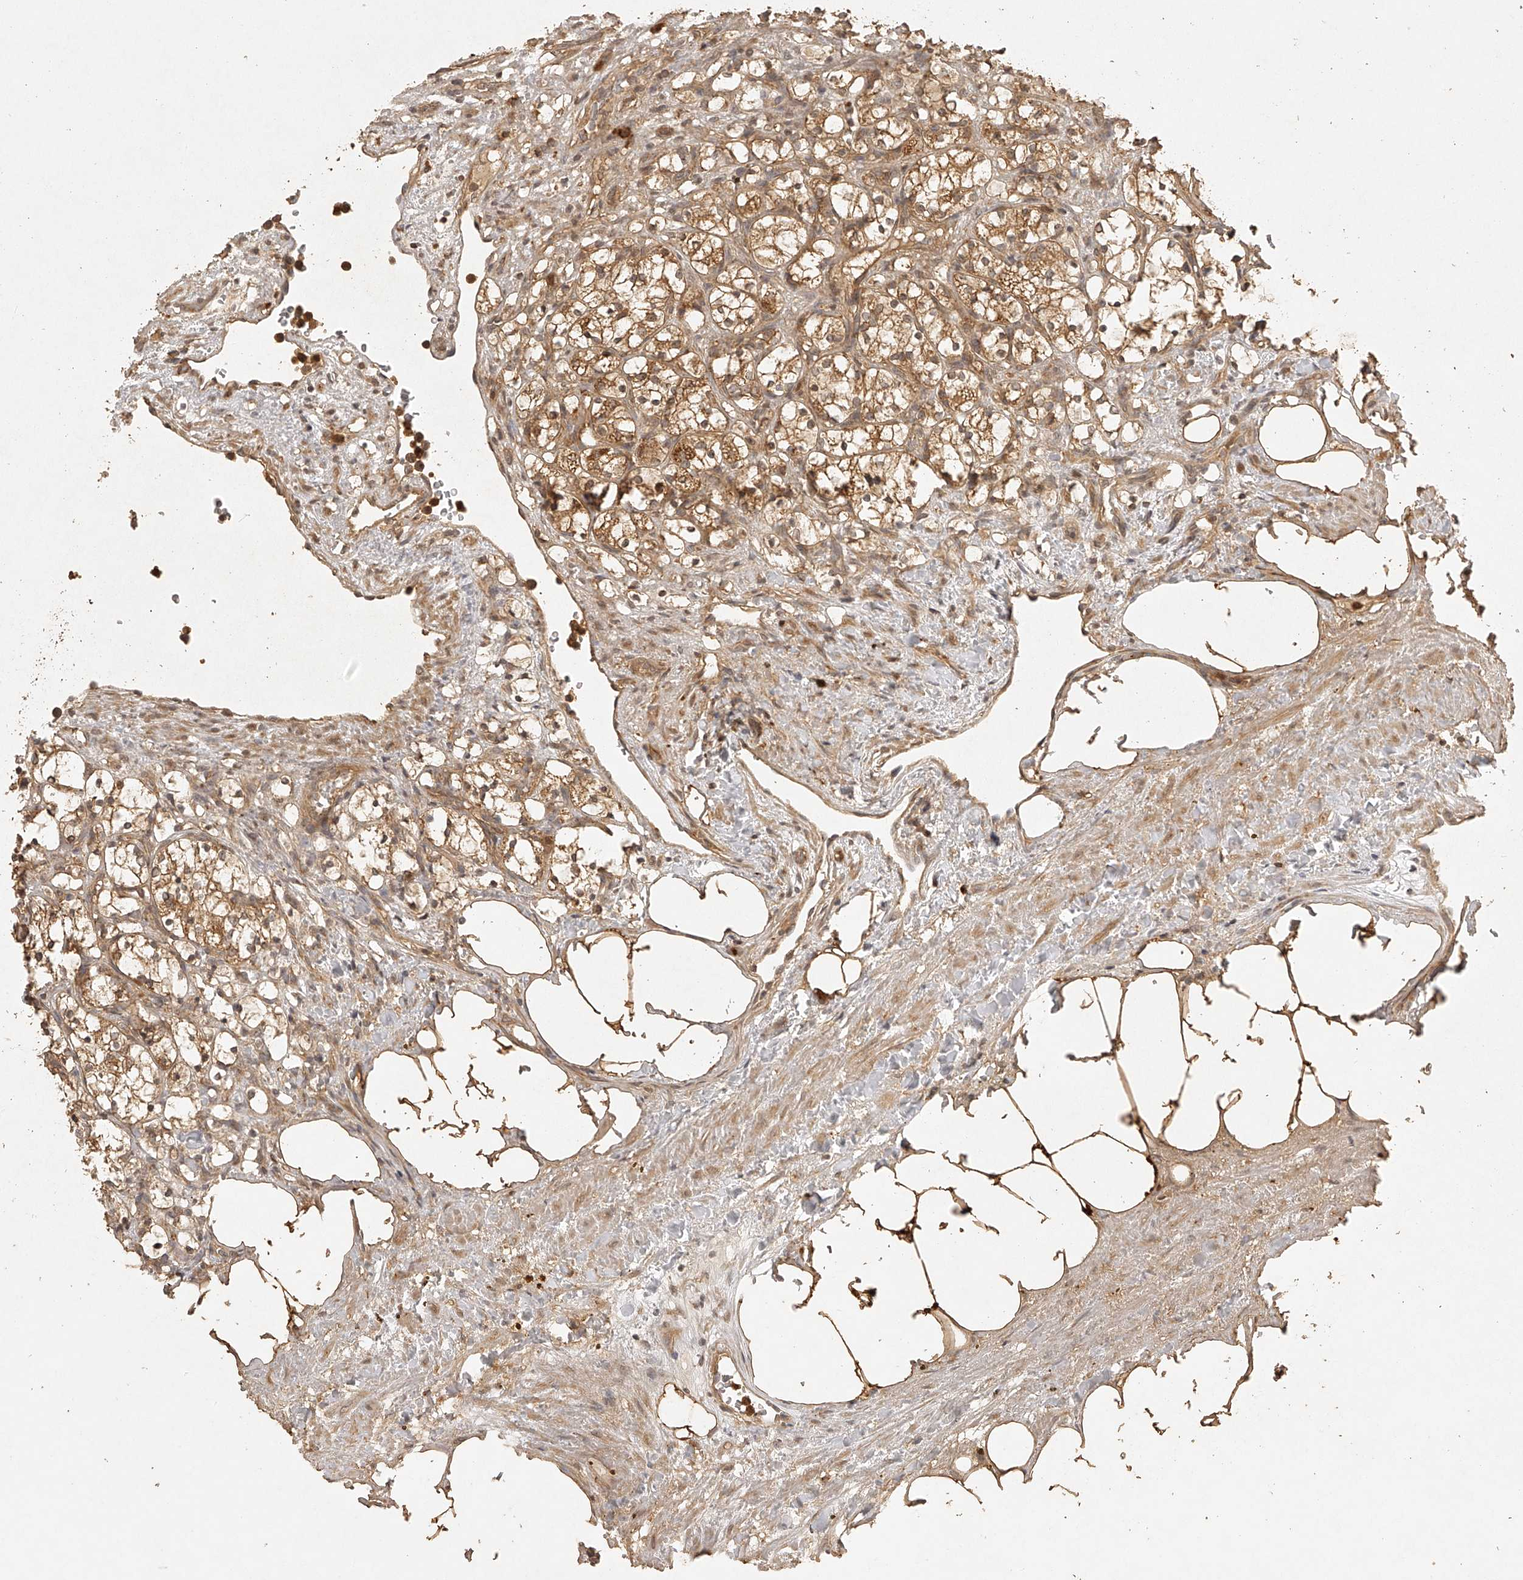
{"staining": {"intensity": "moderate", "quantity": ">75%", "location": "cytoplasmic/membranous"}, "tissue": "renal cancer", "cell_type": "Tumor cells", "image_type": "cancer", "snomed": [{"axis": "morphology", "description": "Adenocarcinoma, NOS"}, {"axis": "topography", "description": "Kidney"}], "caption": "Immunohistochemistry (IHC) (DAB) staining of human adenocarcinoma (renal) demonstrates moderate cytoplasmic/membranous protein positivity in approximately >75% of tumor cells.", "gene": "BCL2L11", "patient": {"sex": "female", "age": 69}}